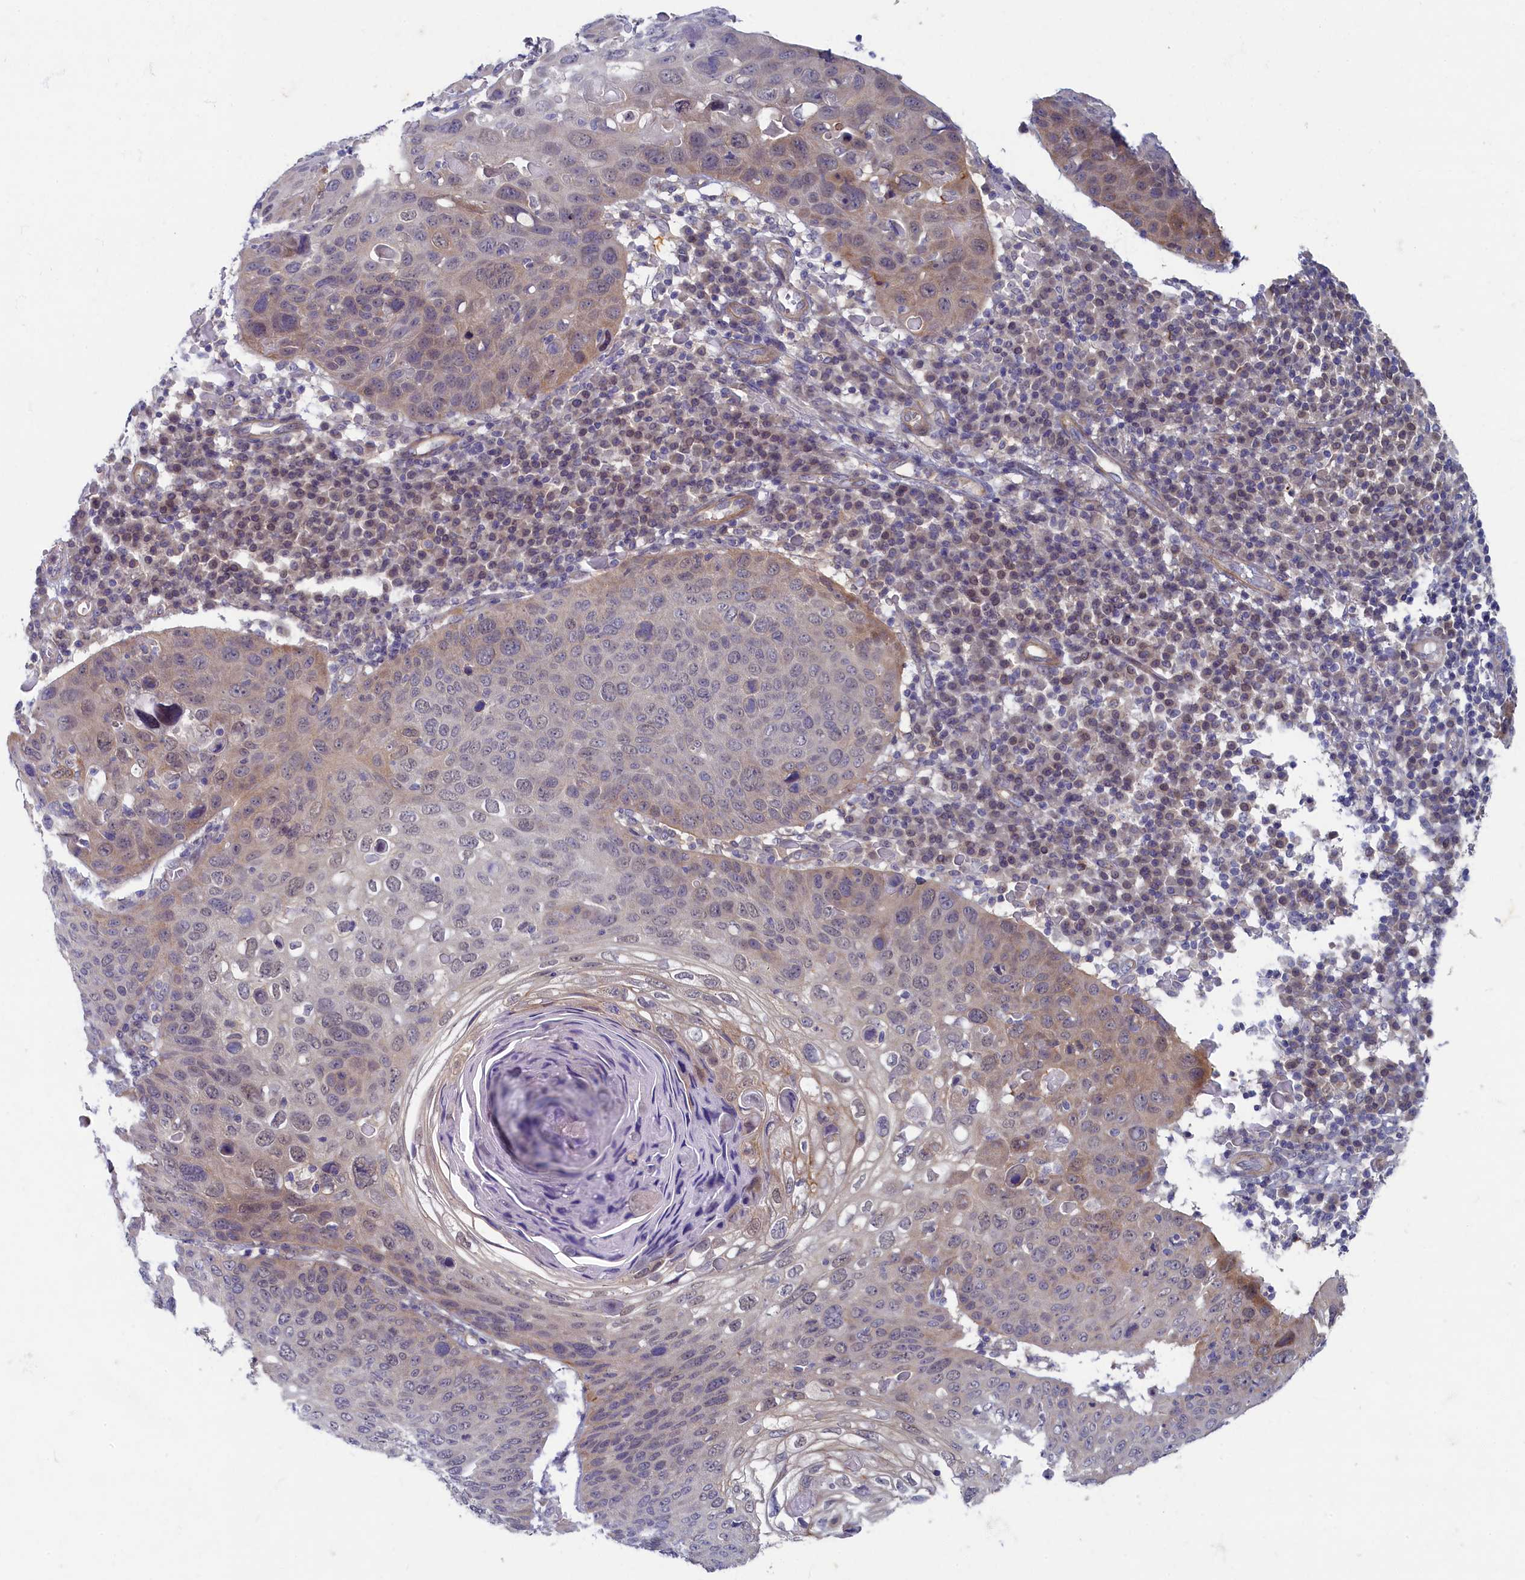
{"staining": {"intensity": "weak", "quantity": "<25%", "location": "cytoplasmic/membranous"}, "tissue": "skin cancer", "cell_type": "Tumor cells", "image_type": "cancer", "snomed": [{"axis": "morphology", "description": "Squamous cell carcinoma, NOS"}, {"axis": "topography", "description": "Skin"}], "caption": "Tumor cells show no significant positivity in skin squamous cell carcinoma. Brightfield microscopy of immunohistochemistry stained with DAB (3,3'-diaminobenzidine) (brown) and hematoxylin (blue), captured at high magnification.", "gene": "WDR59", "patient": {"sex": "female", "age": 90}}